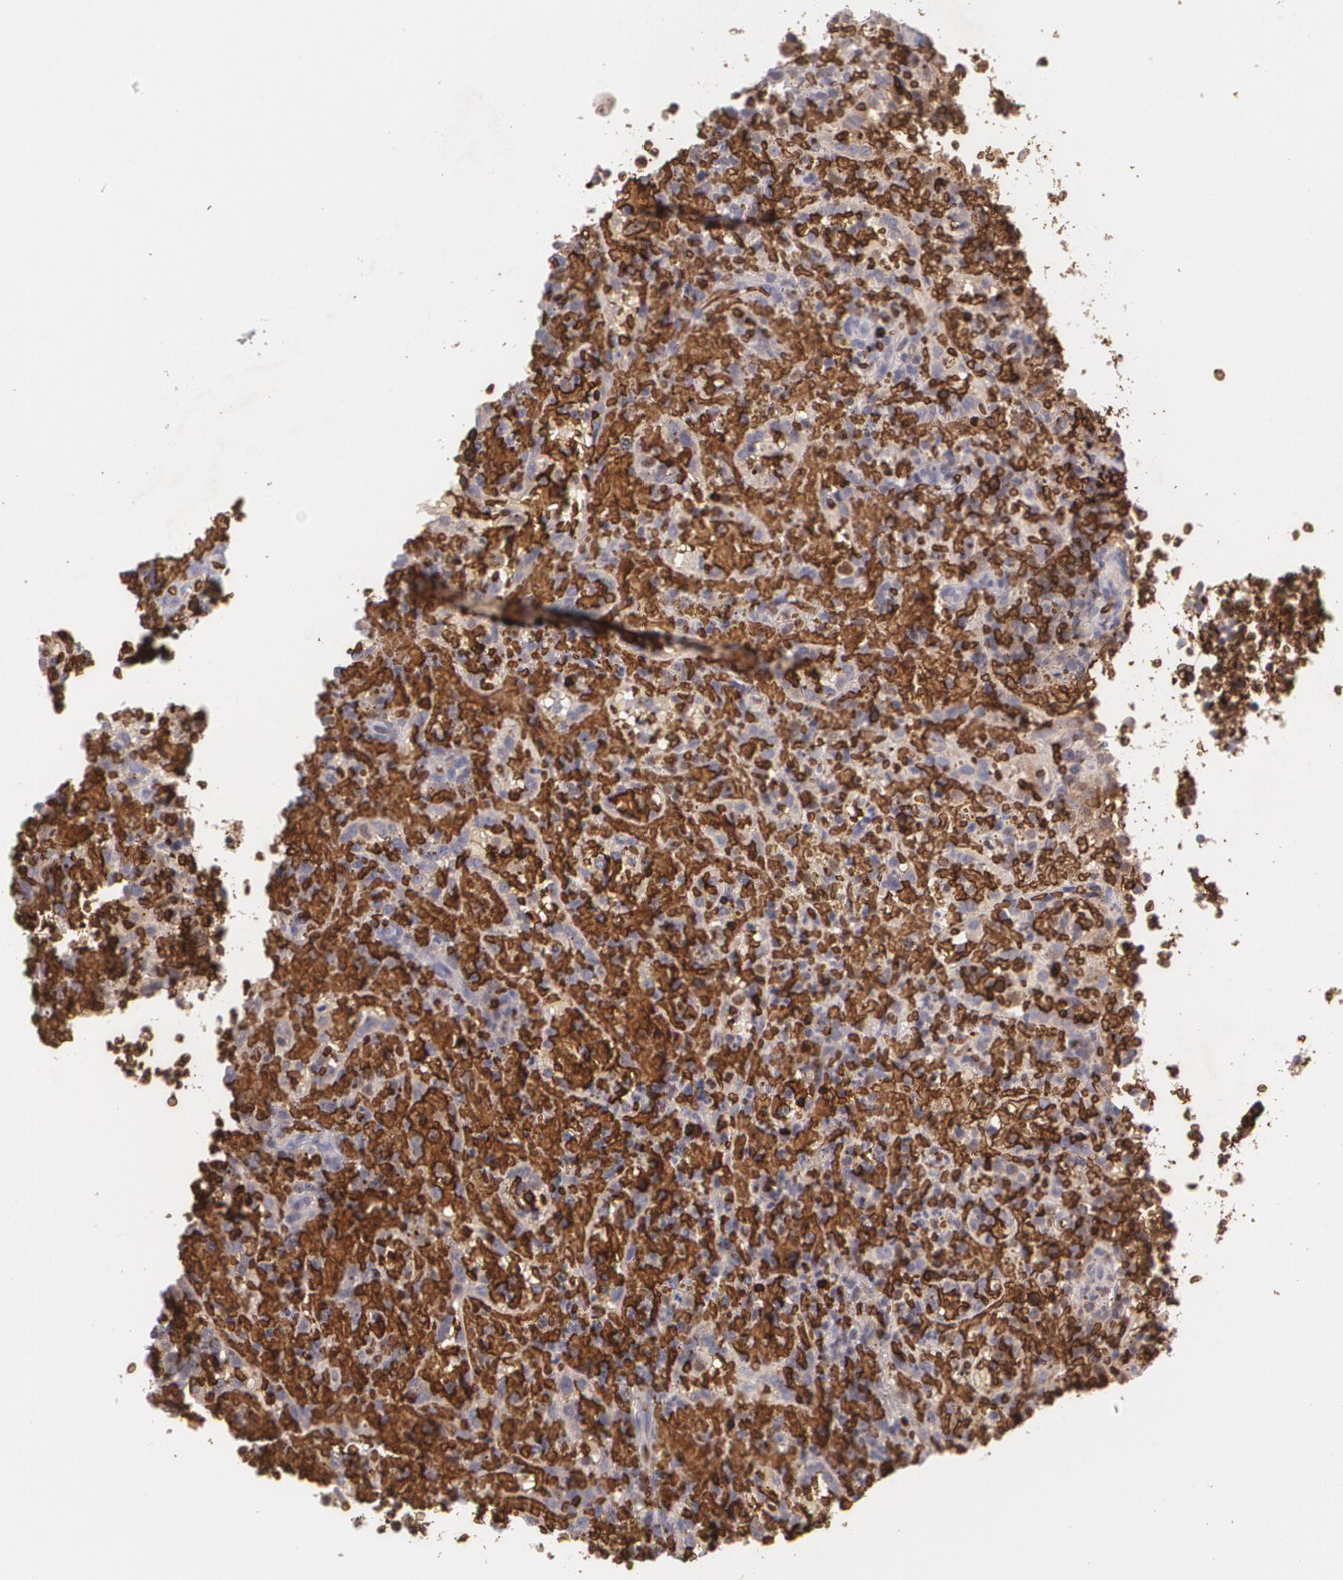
{"staining": {"intensity": "weak", "quantity": ">75%", "location": "cytoplasmic/membranous"}, "tissue": "lymphoma", "cell_type": "Tumor cells", "image_type": "cancer", "snomed": [{"axis": "morphology", "description": "Malignant lymphoma, non-Hodgkin's type, High grade"}, {"axis": "topography", "description": "Spleen"}, {"axis": "topography", "description": "Lymph node"}], "caption": "Immunohistochemistry of human high-grade malignant lymphoma, non-Hodgkin's type displays low levels of weak cytoplasmic/membranous positivity in about >75% of tumor cells.", "gene": "SLC2A1", "patient": {"sex": "female", "age": 70}}